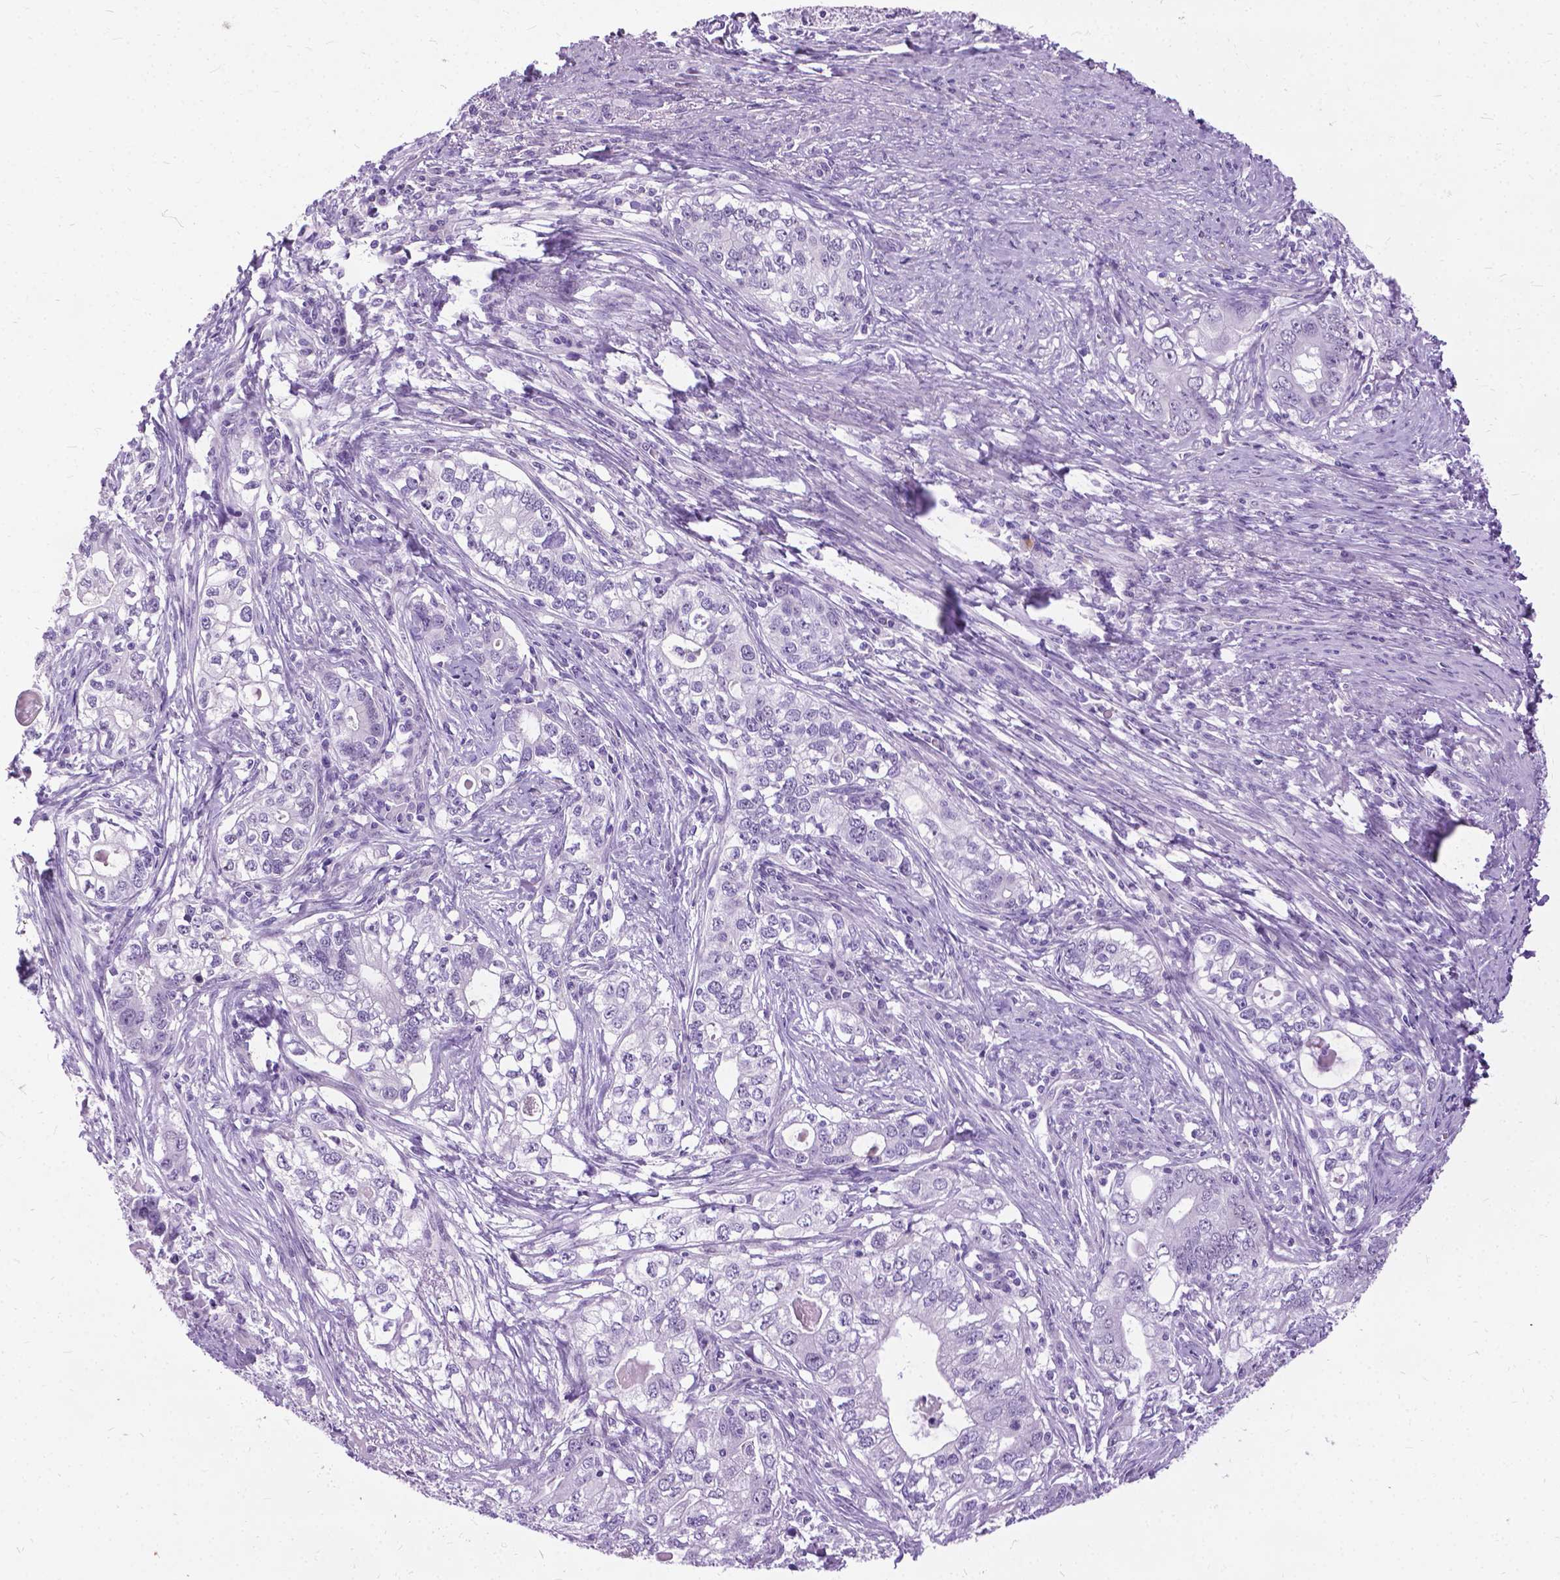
{"staining": {"intensity": "negative", "quantity": "none", "location": "none"}, "tissue": "stomach cancer", "cell_type": "Tumor cells", "image_type": "cancer", "snomed": [{"axis": "morphology", "description": "Adenocarcinoma, NOS"}, {"axis": "topography", "description": "Stomach, lower"}], "caption": "Stomach cancer (adenocarcinoma) was stained to show a protein in brown. There is no significant staining in tumor cells. The staining was performed using DAB (3,3'-diaminobenzidine) to visualize the protein expression in brown, while the nuclei were stained in blue with hematoxylin (Magnification: 20x).", "gene": "PROB1", "patient": {"sex": "female", "age": 72}}